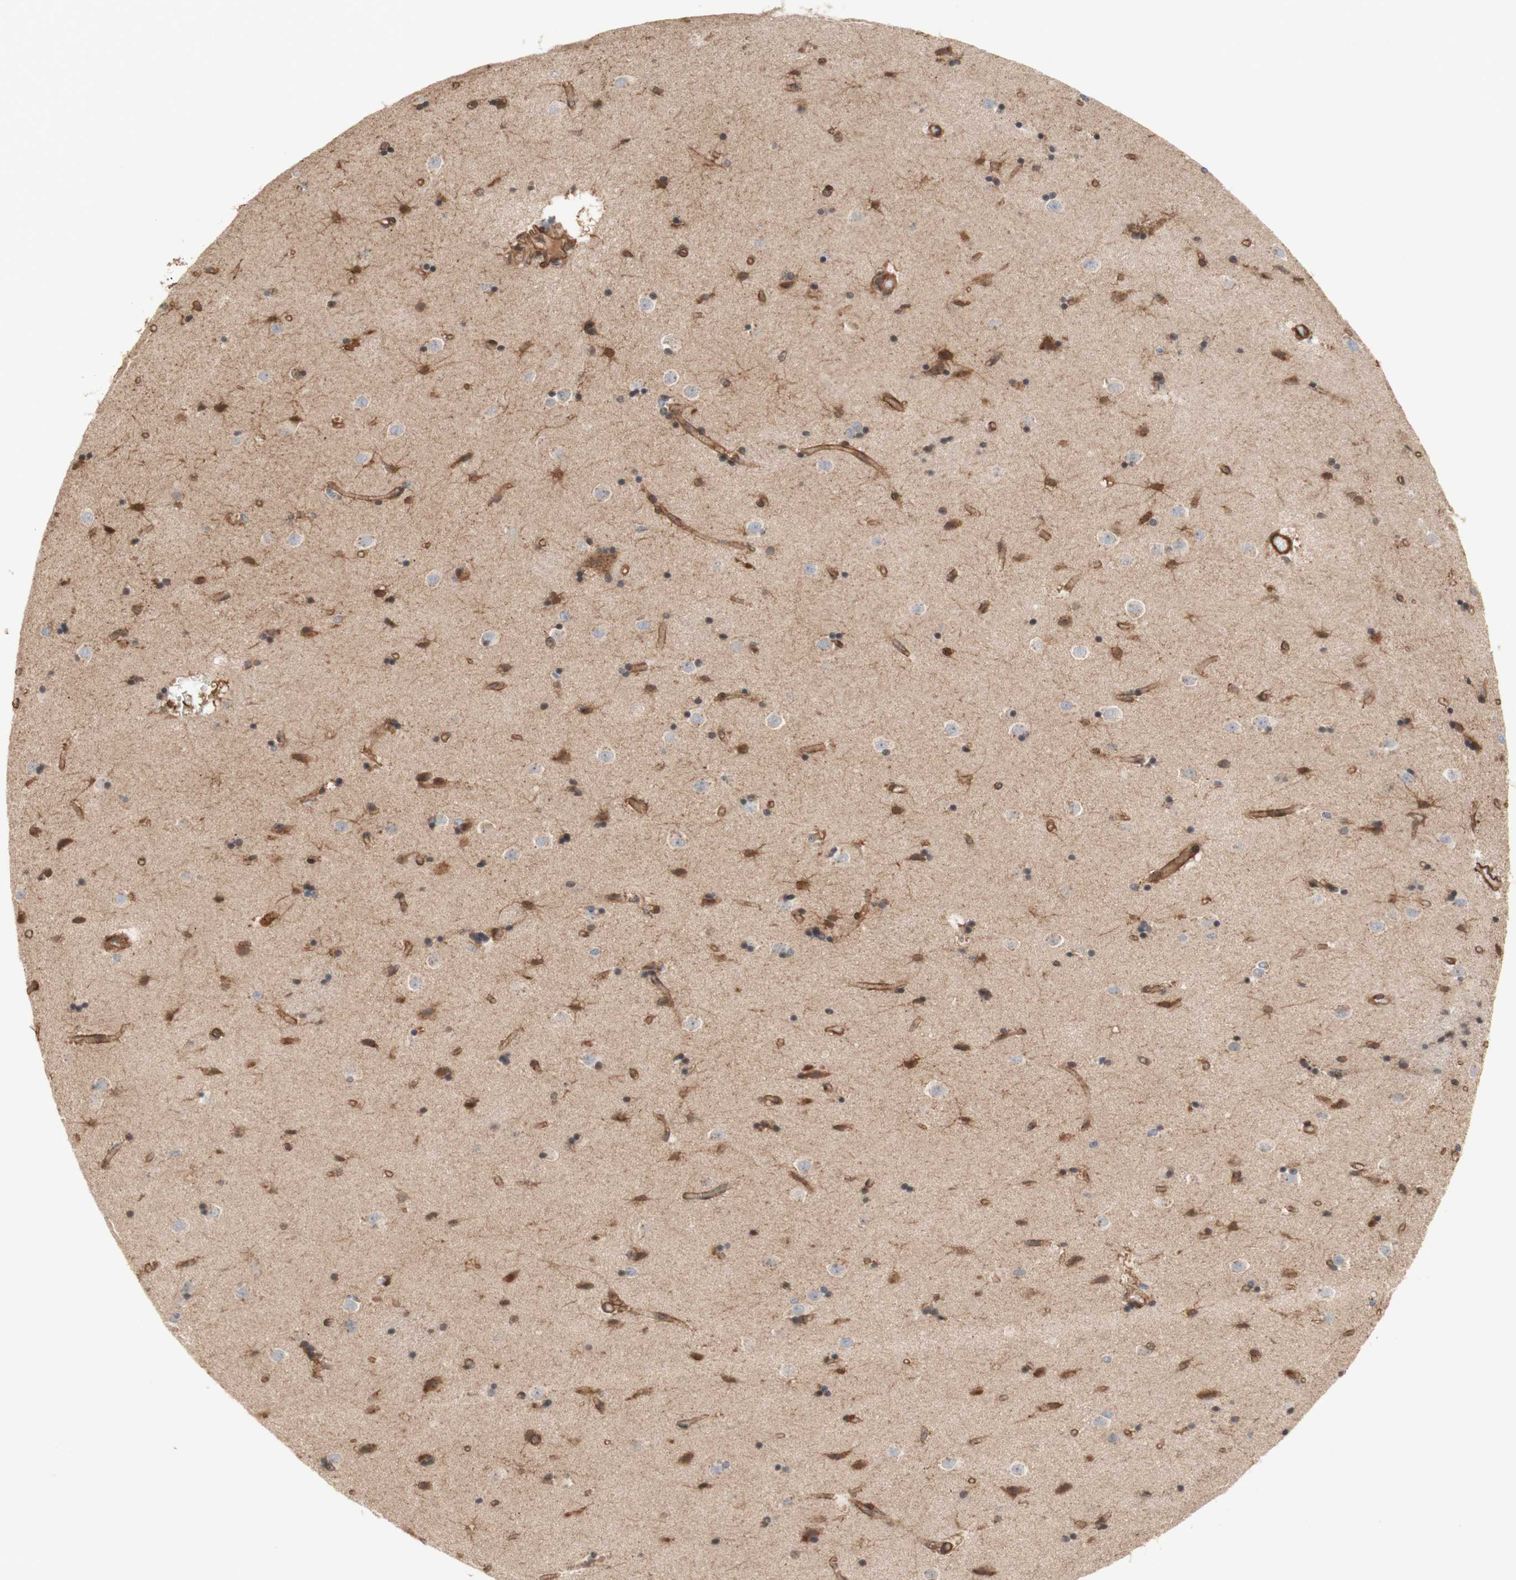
{"staining": {"intensity": "negative", "quantity": "none", "location": "none"}, "tissue": "caudate", "cell_type": "Glial cells", "image_type": "normal", "snomed": [{"axis": "morphology", "description": "Normal tissue, NOS"}, {"axis": "topography", "description": "Lateral ventricle wall"}], "caption": "Caudate was stained to show a protein in brown. There is no significant positivity in glial cells. Nuclei are stained in blue.", "gene": "CNN3", "patient": {"sex": "female", "age": 54}}